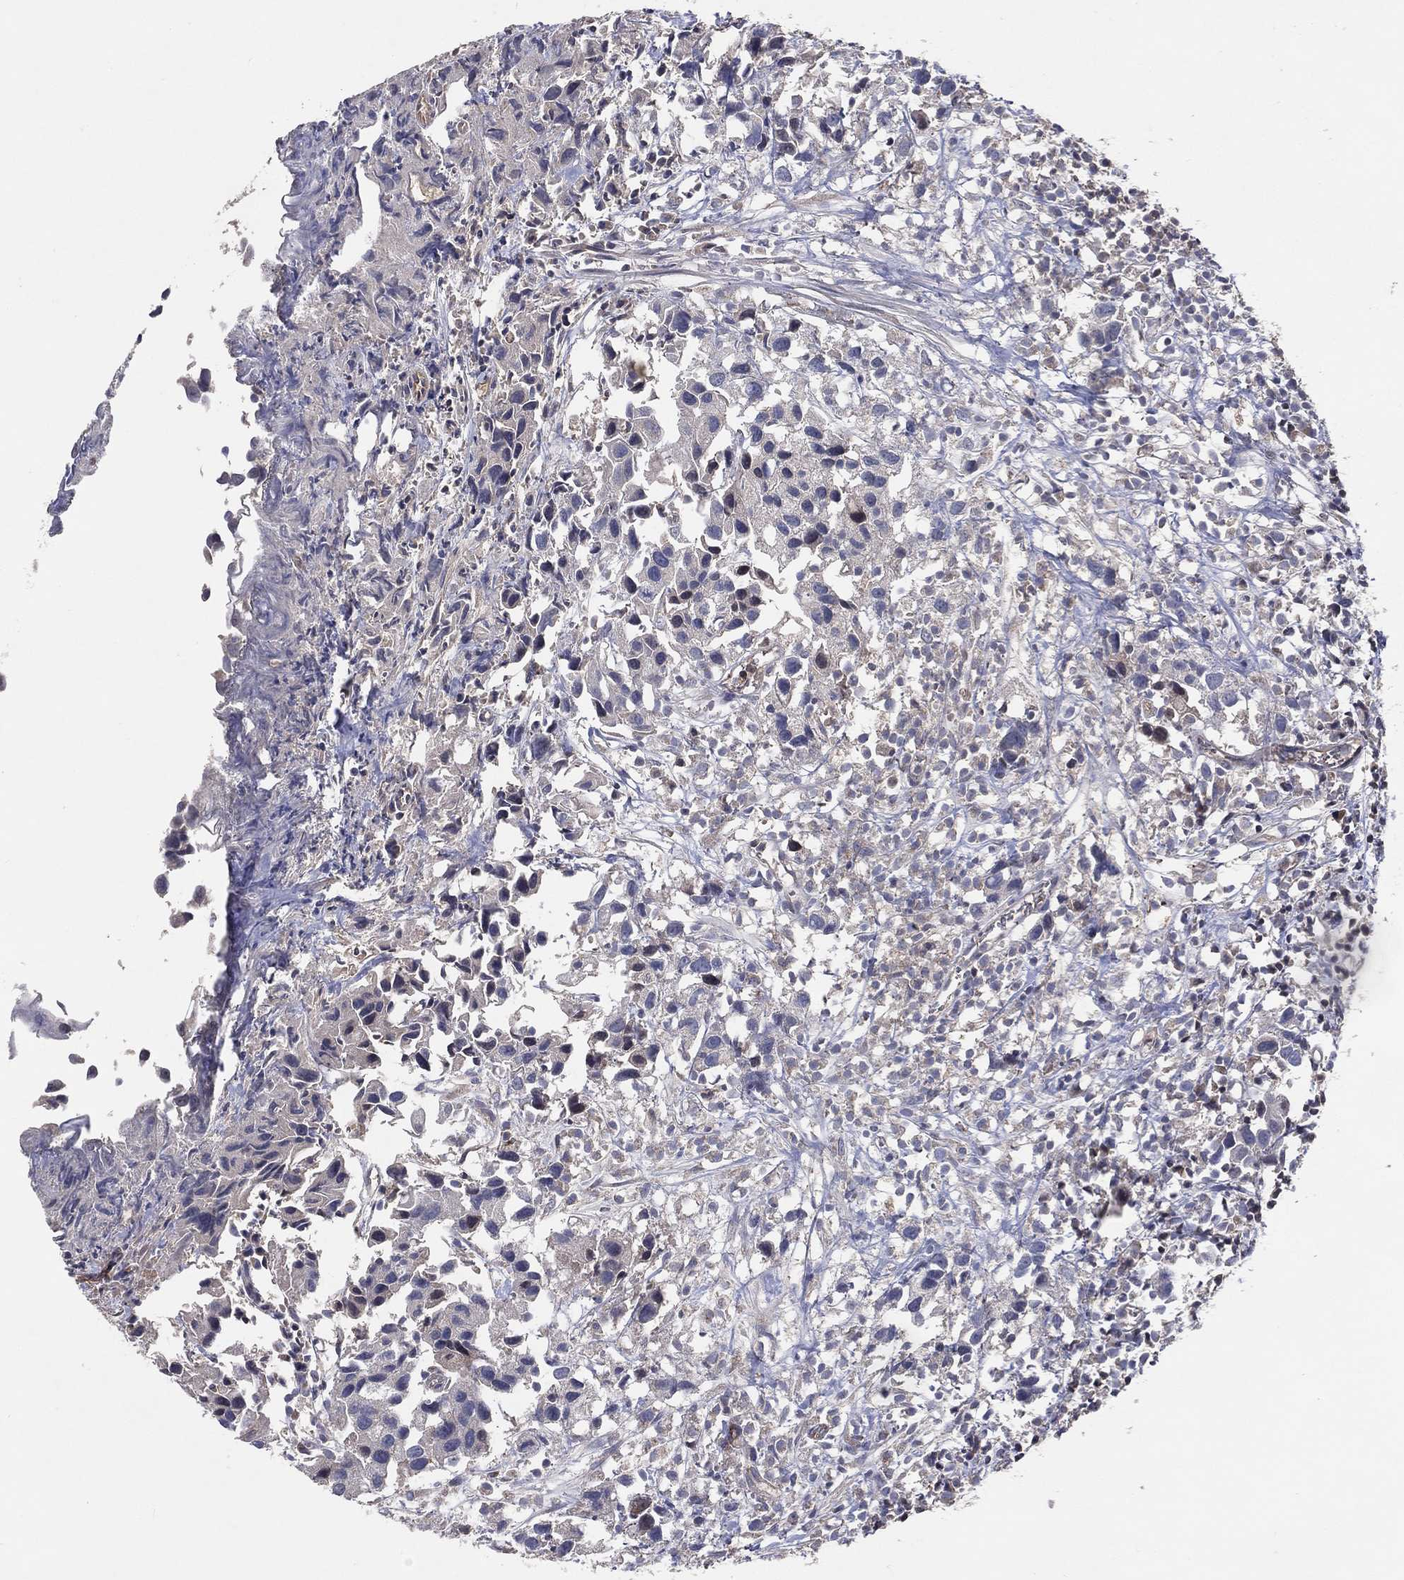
{"staining": {"intensity": "negative", "quantity": "none", "location": "none"}, "tissue": "urothelial cancer", "cell_type": "Tumor cells", "image_type": "cancer", "snomed": [{"axis": "morphology", "description": "Urothelial carcinoma, High grade"}, {"axis": "topography", "description": "Urinary bladder"}], "caption": "A photomicrograph of human urothelial cancer is negative for staining in tumor cells.", "gene": "DNAH7", "patient": {"sex": "male", "age": 79}}